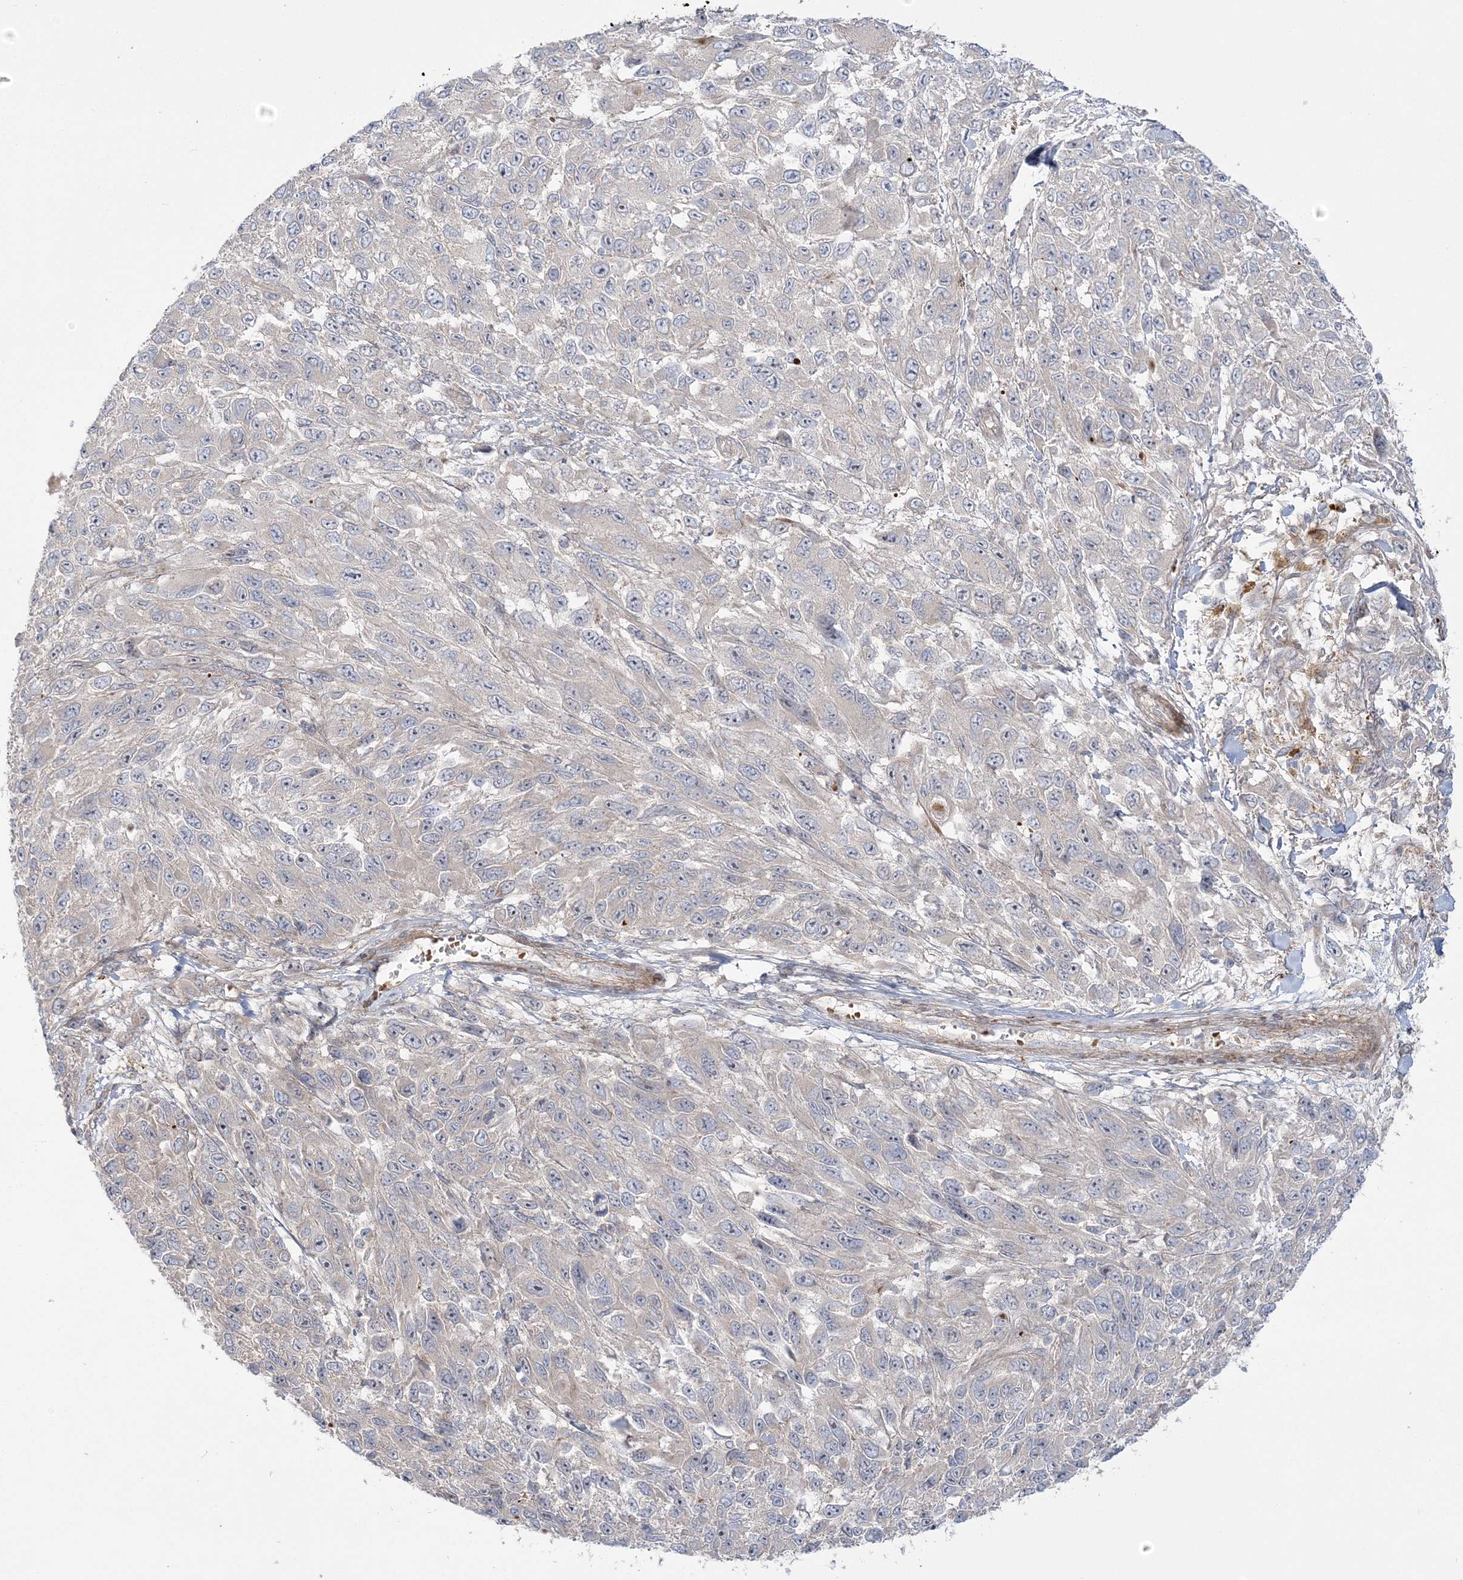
{"staining": {"intensity": "negative", "quantity": "none", "location": "none"}, "tissue": "melanoma", "cell_type": "Tumor cells", "image_type": "cancer", "snomed": [{"axis": "morphology", "description": "Malignant melanoma, NOS"}, {"axis": "topography", "description": "Skin"}], "caption": "Protein analysis of melanoma reveals no significant staining in tumor cells.", "gene": "NUDT9", "patient": {"sex": "female", "age": 96}}